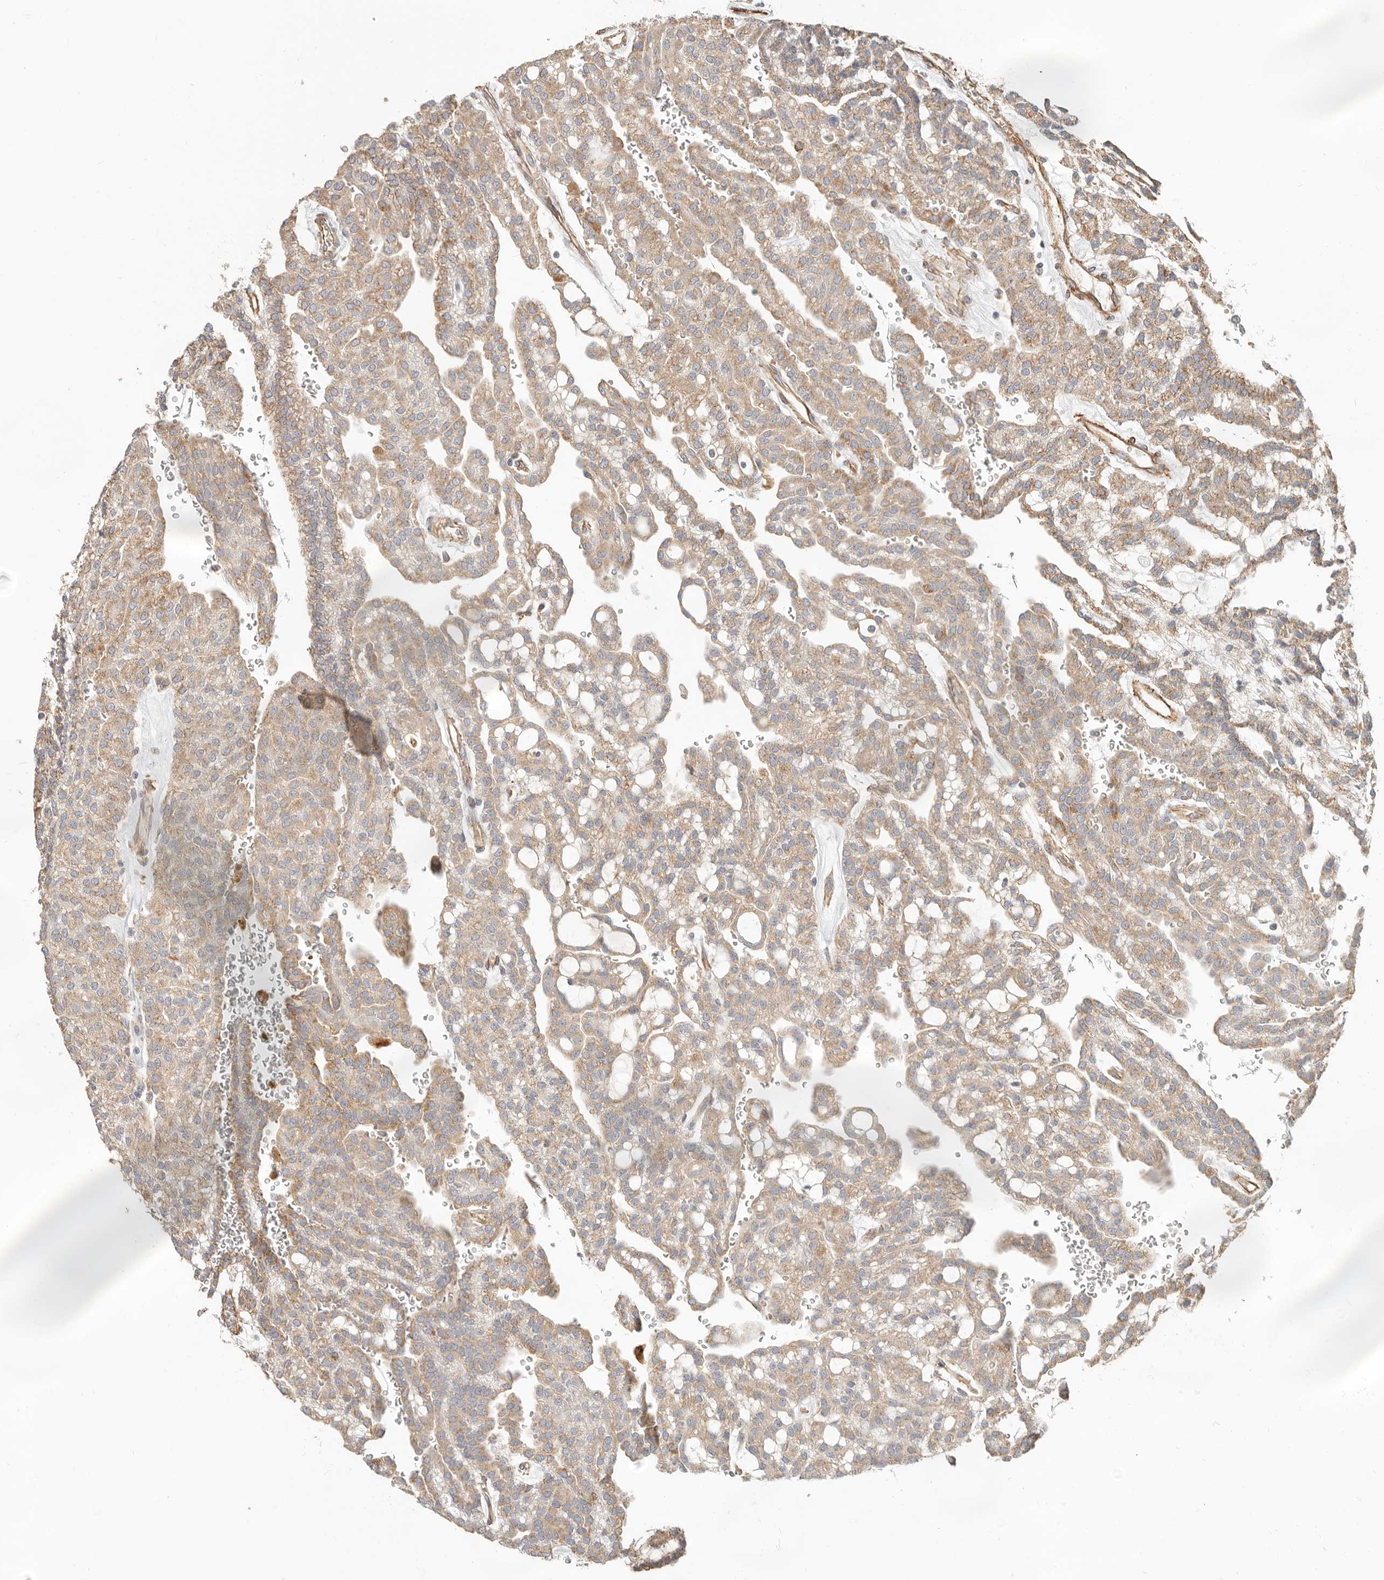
{"staining": {"intensity": "weak", "quantity": ">75%", "location": "cytoplasmic/membranous"}, "tissue": "renal cancer", "cell_type": "Tumor cells", "image_type": "cancer", "snomed": [{"axis": "morphology", "description": "Adenocarcinoma, NOS"}, {"axis": "topography", "description": "Kidney"}], "caption": "Tumor cells display weak cytoplasmic/membranous expression in approximately >75% of cells in renal cancer (adenocarcinoma).", "gene": "SPRING1", "patient": {"sex": "male", "age": 63}}